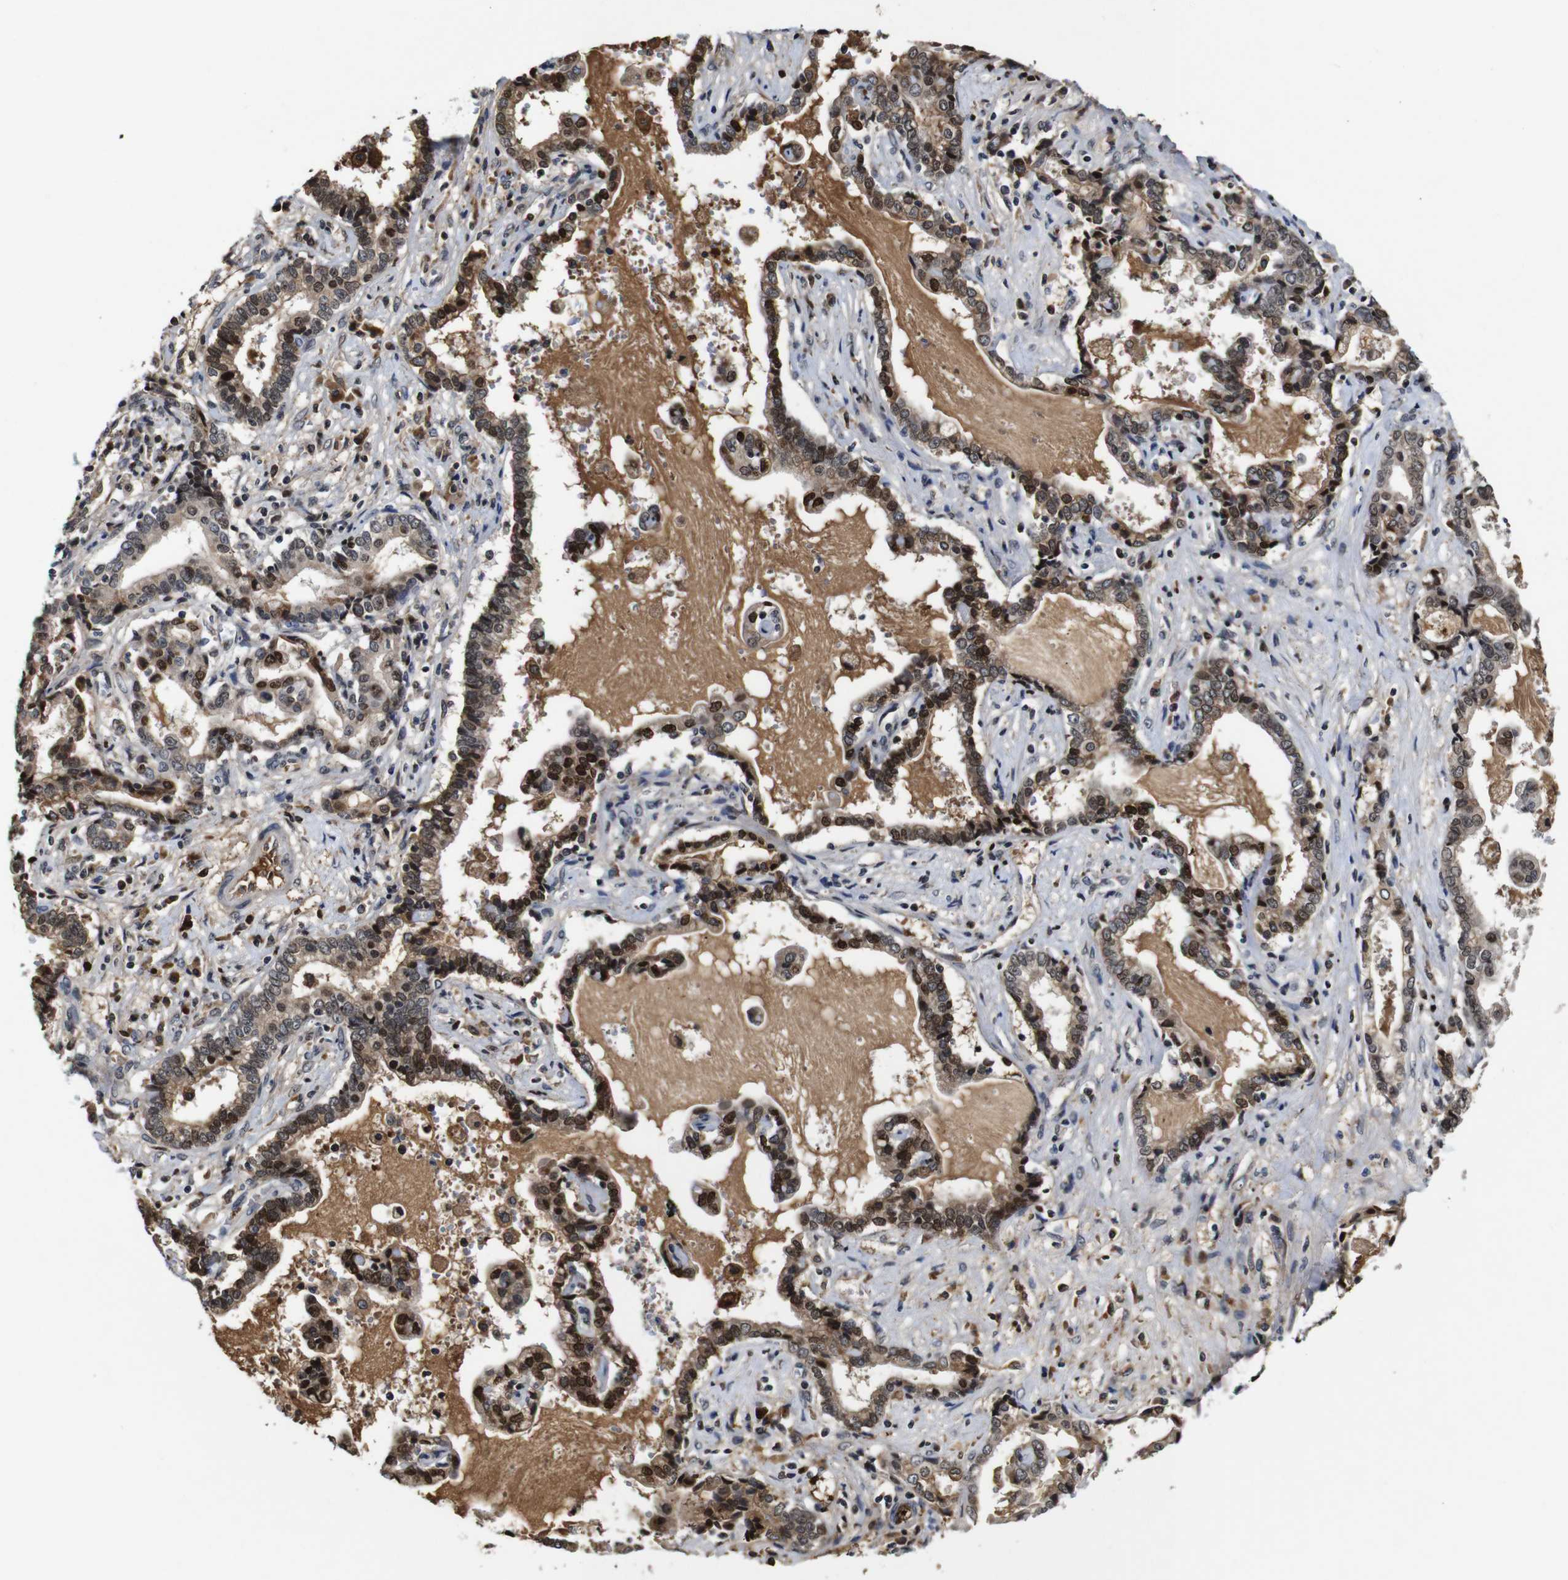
{"staining": {"intensity": "moderate", "quantity": "25%-75%", "location": "cytoplasmic/membranous,nuclear"}, "tissue": "liver cancer", "cell_type": "Tumor cells", "image_type": "cancer", "snomed": [{"axis": "morphology", "description": "Cholangiocarcinoma"}, {"axis": "topography", "description": "Liver"}], "caption": "Protein expression analysis of liver cholangiocarcinoma demonstrates moderate cytoplasmic/membranous and nuclear expression in approximately 25%-75% of tumor cells.", "gene": "MYC", "patient": {"sex": "male", "age": 57}}